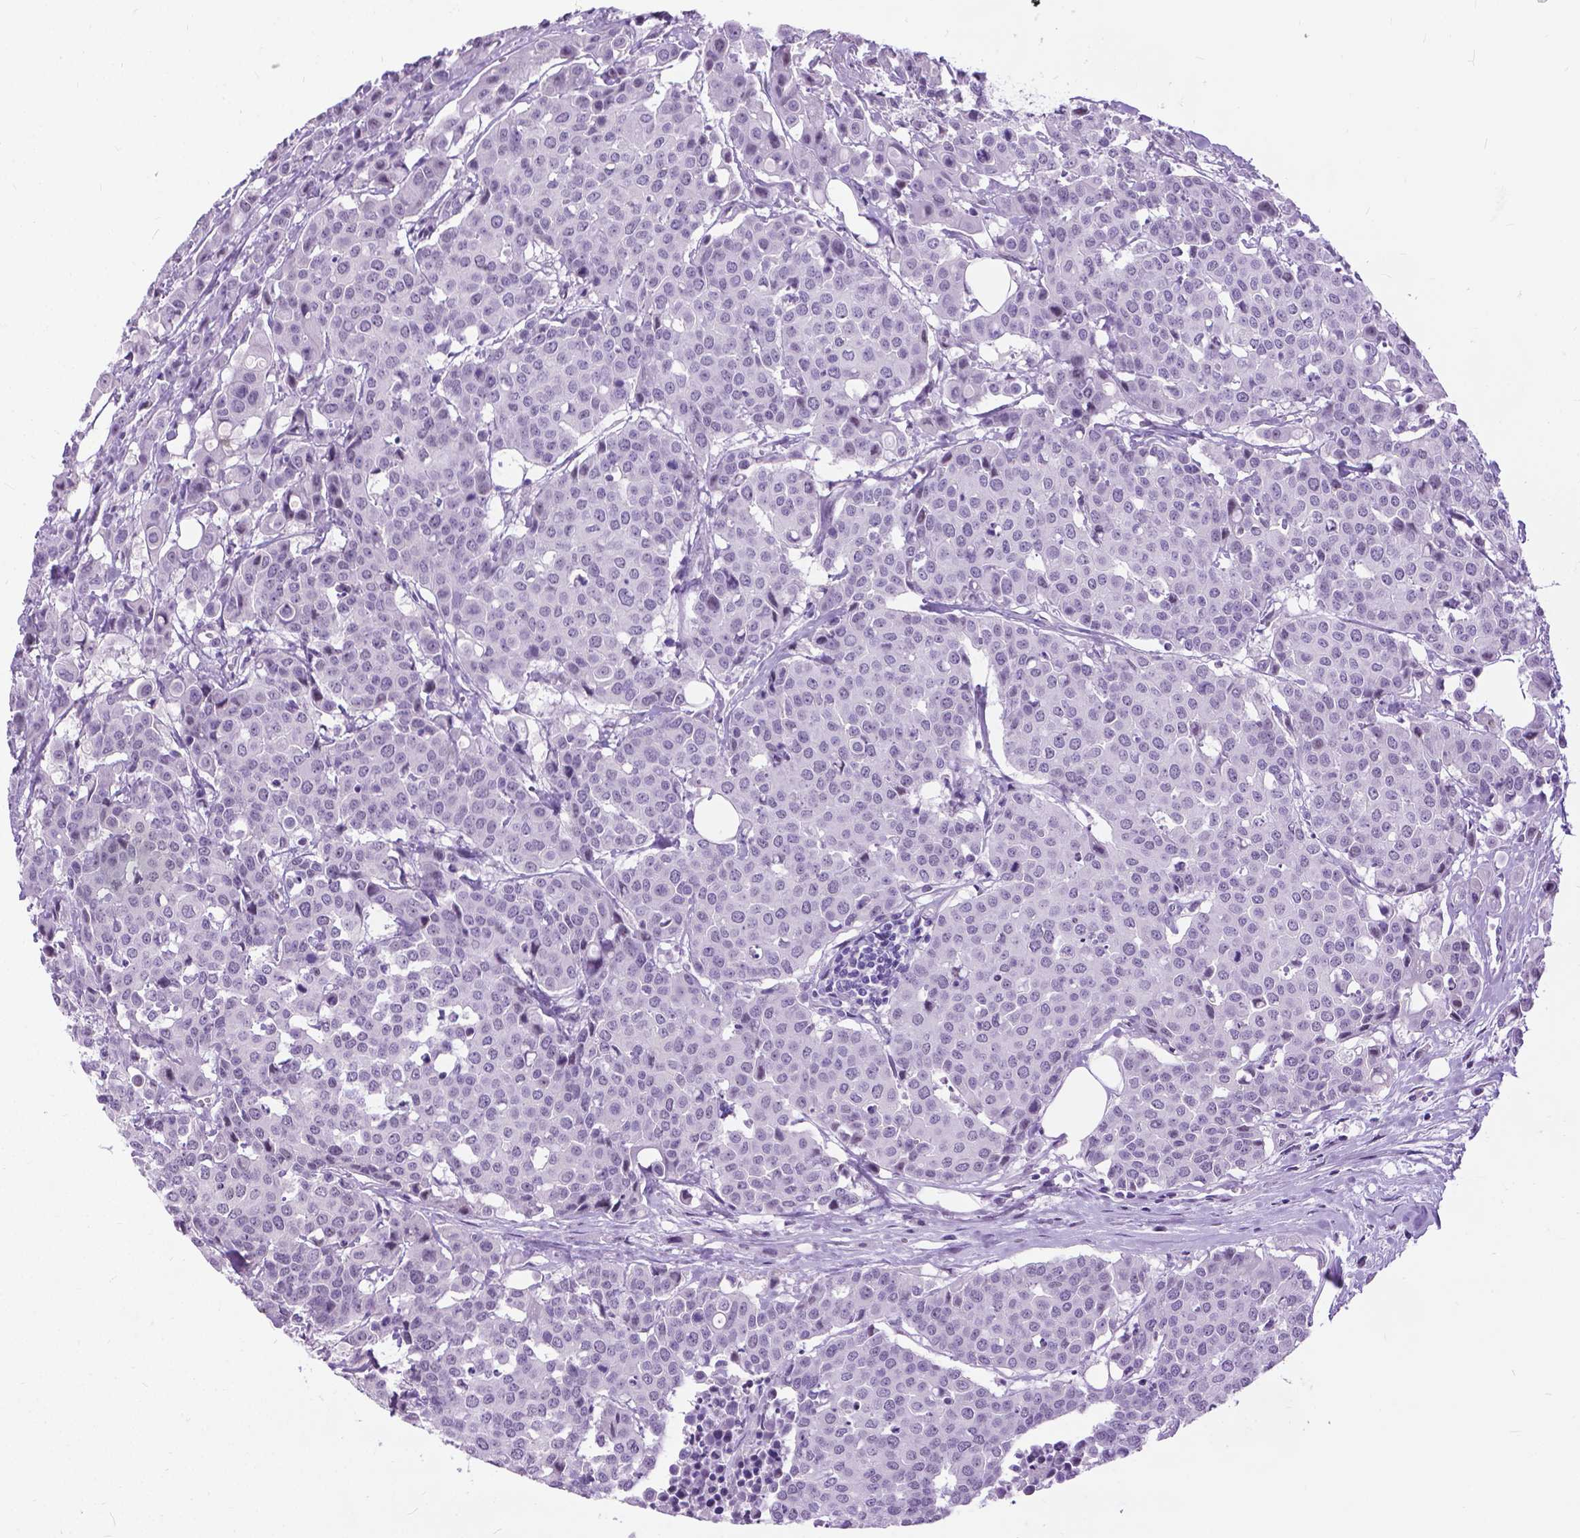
{"staining": {"intensity": "negative", "quantity": "none", "location": "none"}, "tissue": "carcinoid", "cell_type": "Tumor cells", "image_type": "cancer", "snomed": [{"axis": "morphology", "description": "Carcinoid, malignant, NOS"}, {"axis": "topography", "description": "Colon"}], "caption": "Immunohistochemistry micrograph of human carcinoid (malignant) stained for a protein (brown), which displays no expression in tumor cells.", "gene": "PROB1", "patient": {"sex": "male", "age": 81}}